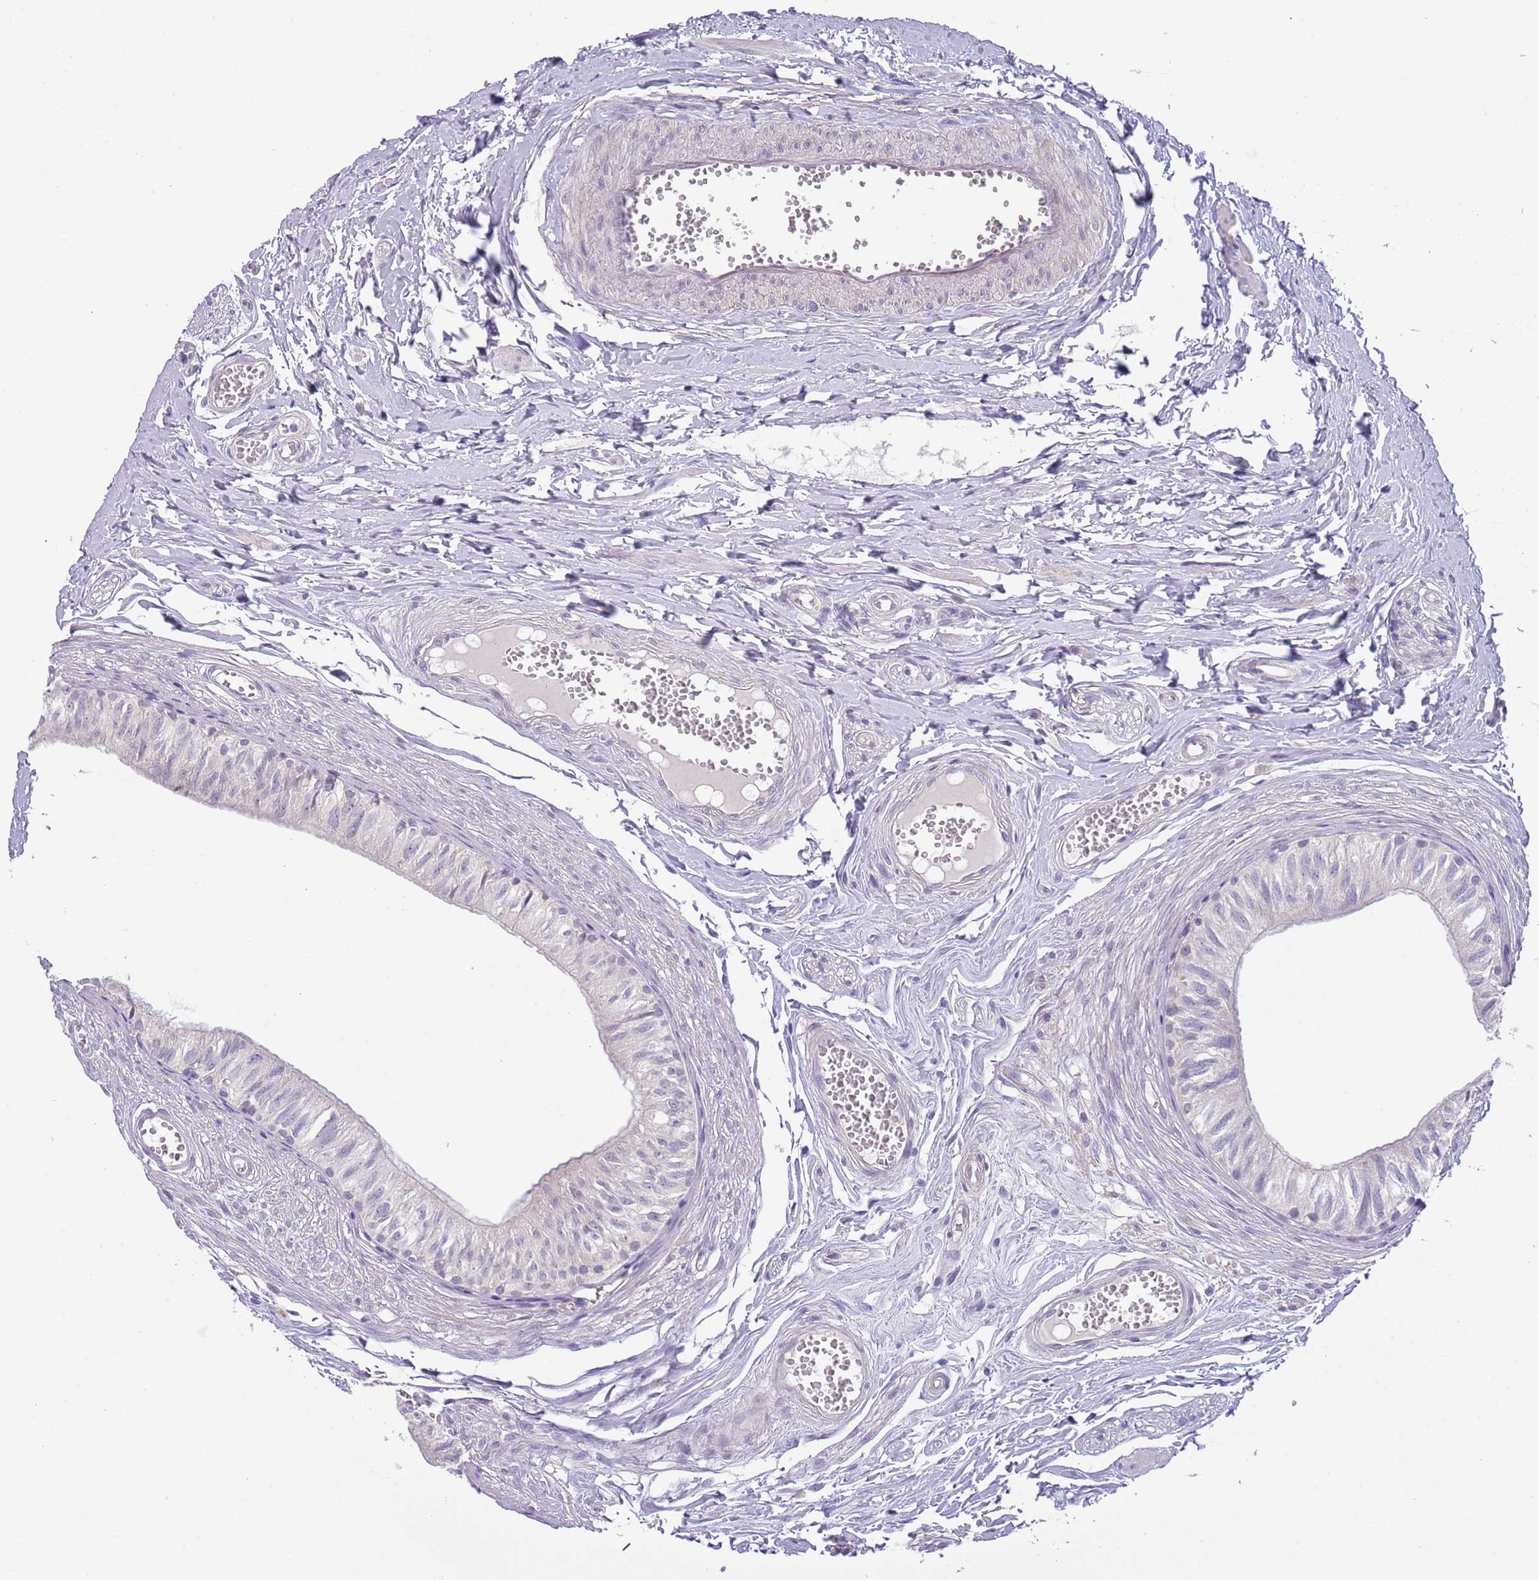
{"staining": {"intensity": "moderate", "quantity": "<25%", "location": "nuclear"}, "tissue": "epididymis", "cell_type": "Glandular cells", "image_type": "normal", "snomed": [{"axis": "morphology", "description": "Normal tissue, NOS"}, {"axis": "topography", "description": "Epididymis"}], "caption": "Glandular cells display low levels of moderate nuclear positivity in approximately <25% of cells in normal human epididymis.", "gene": "PIMREG", "patient": {"sex": "male", "age": 37}}